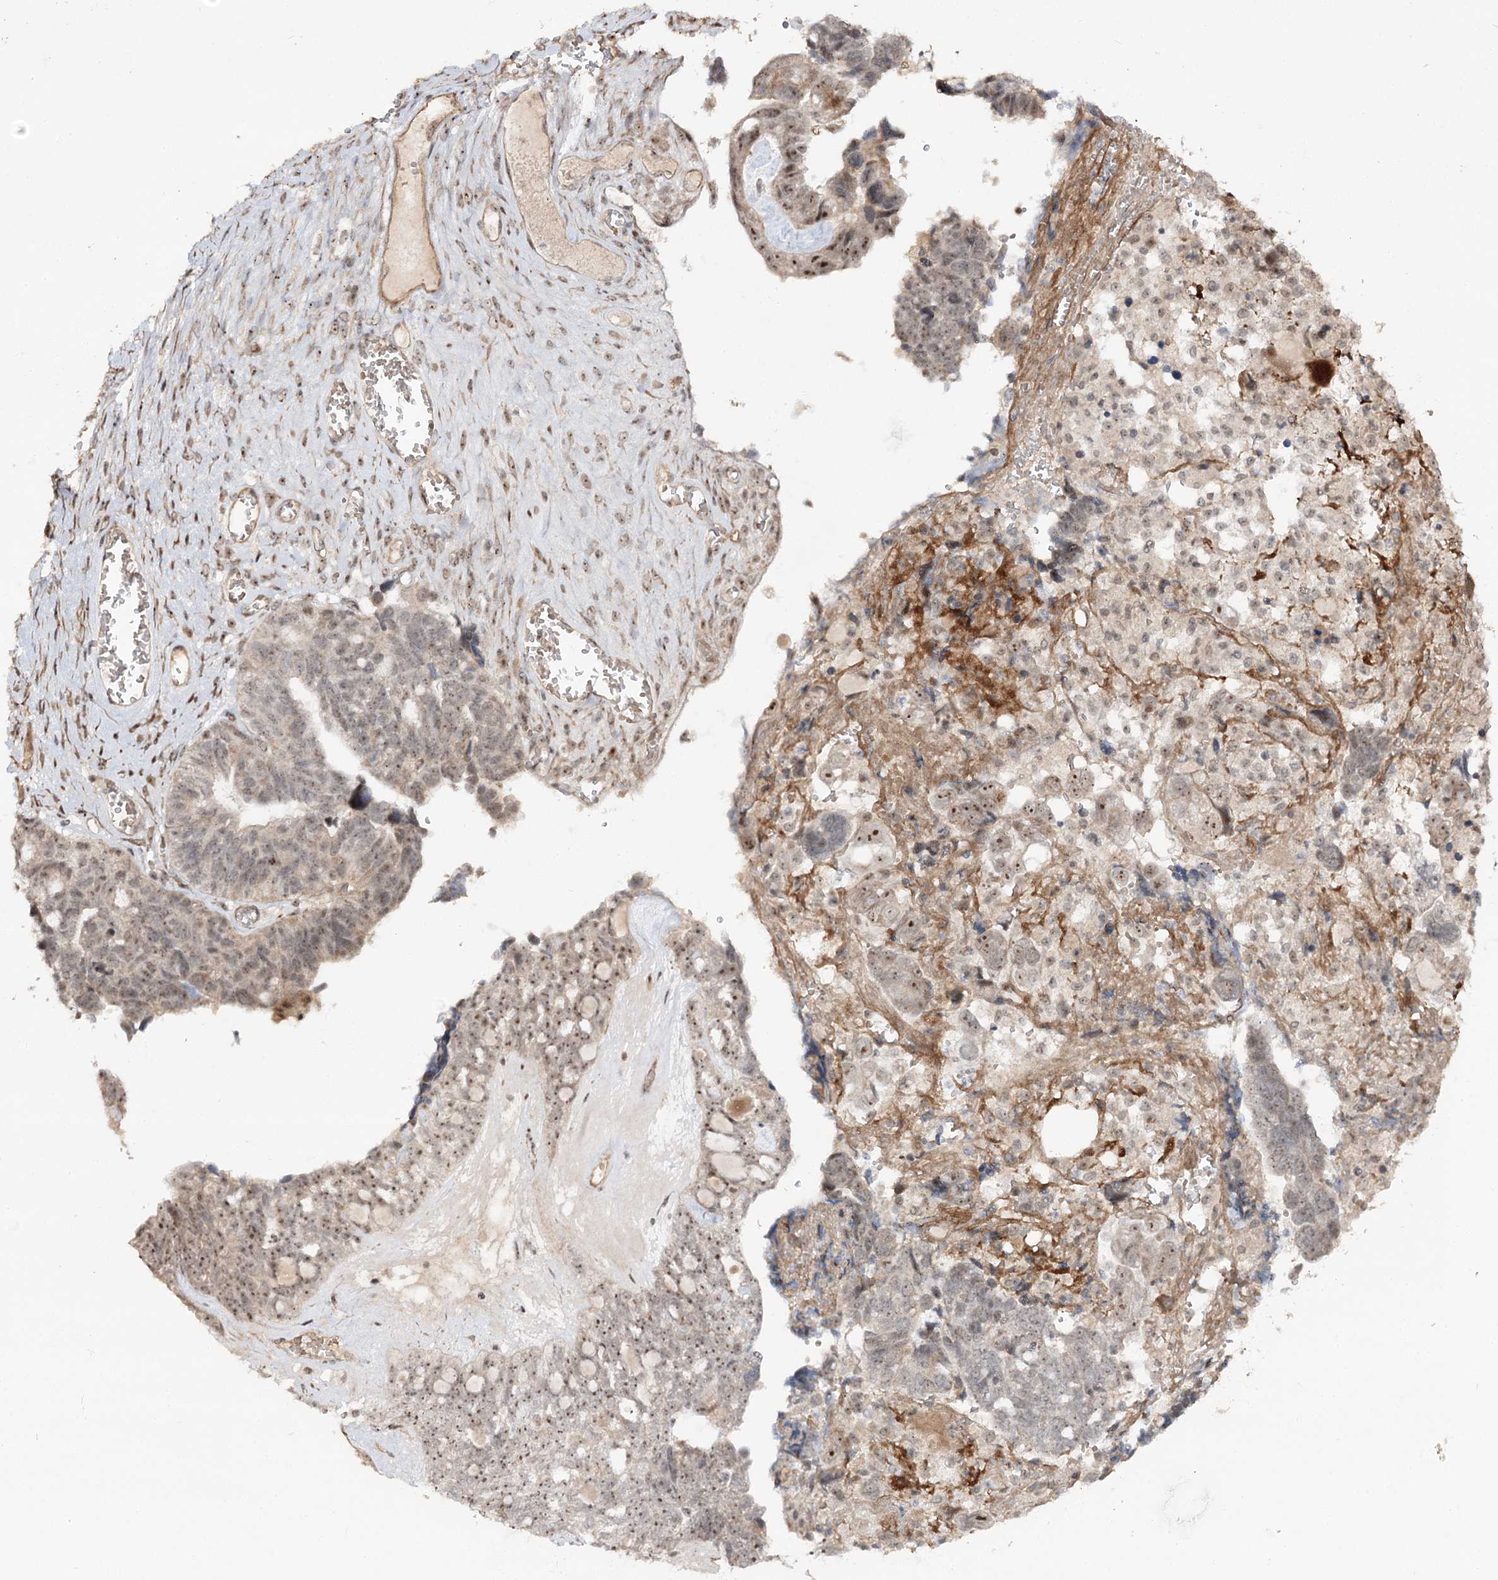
{"staining": {"intensity": "moderate", "quantity": ">75%", "location": "nuclear"}, "tissue": "ovarian cancer", "cell_type": "Tumor cells", "image_type": "cancer", "snomed": [{"axis": "morphology", "description": "Cystadenocarcinoma, serous, NOS"}, {"axis": "topography", "description": "Ovary"}], "caption": "This is a photomicrograph of immunohistochemistry (IHC) staining of ovarian serous cystadenocarcinoma, which shows moderate positivity in the nuclear of tumor cells.", "gene": "RRP9", "patient": {"sex": "female", "age": 79}}